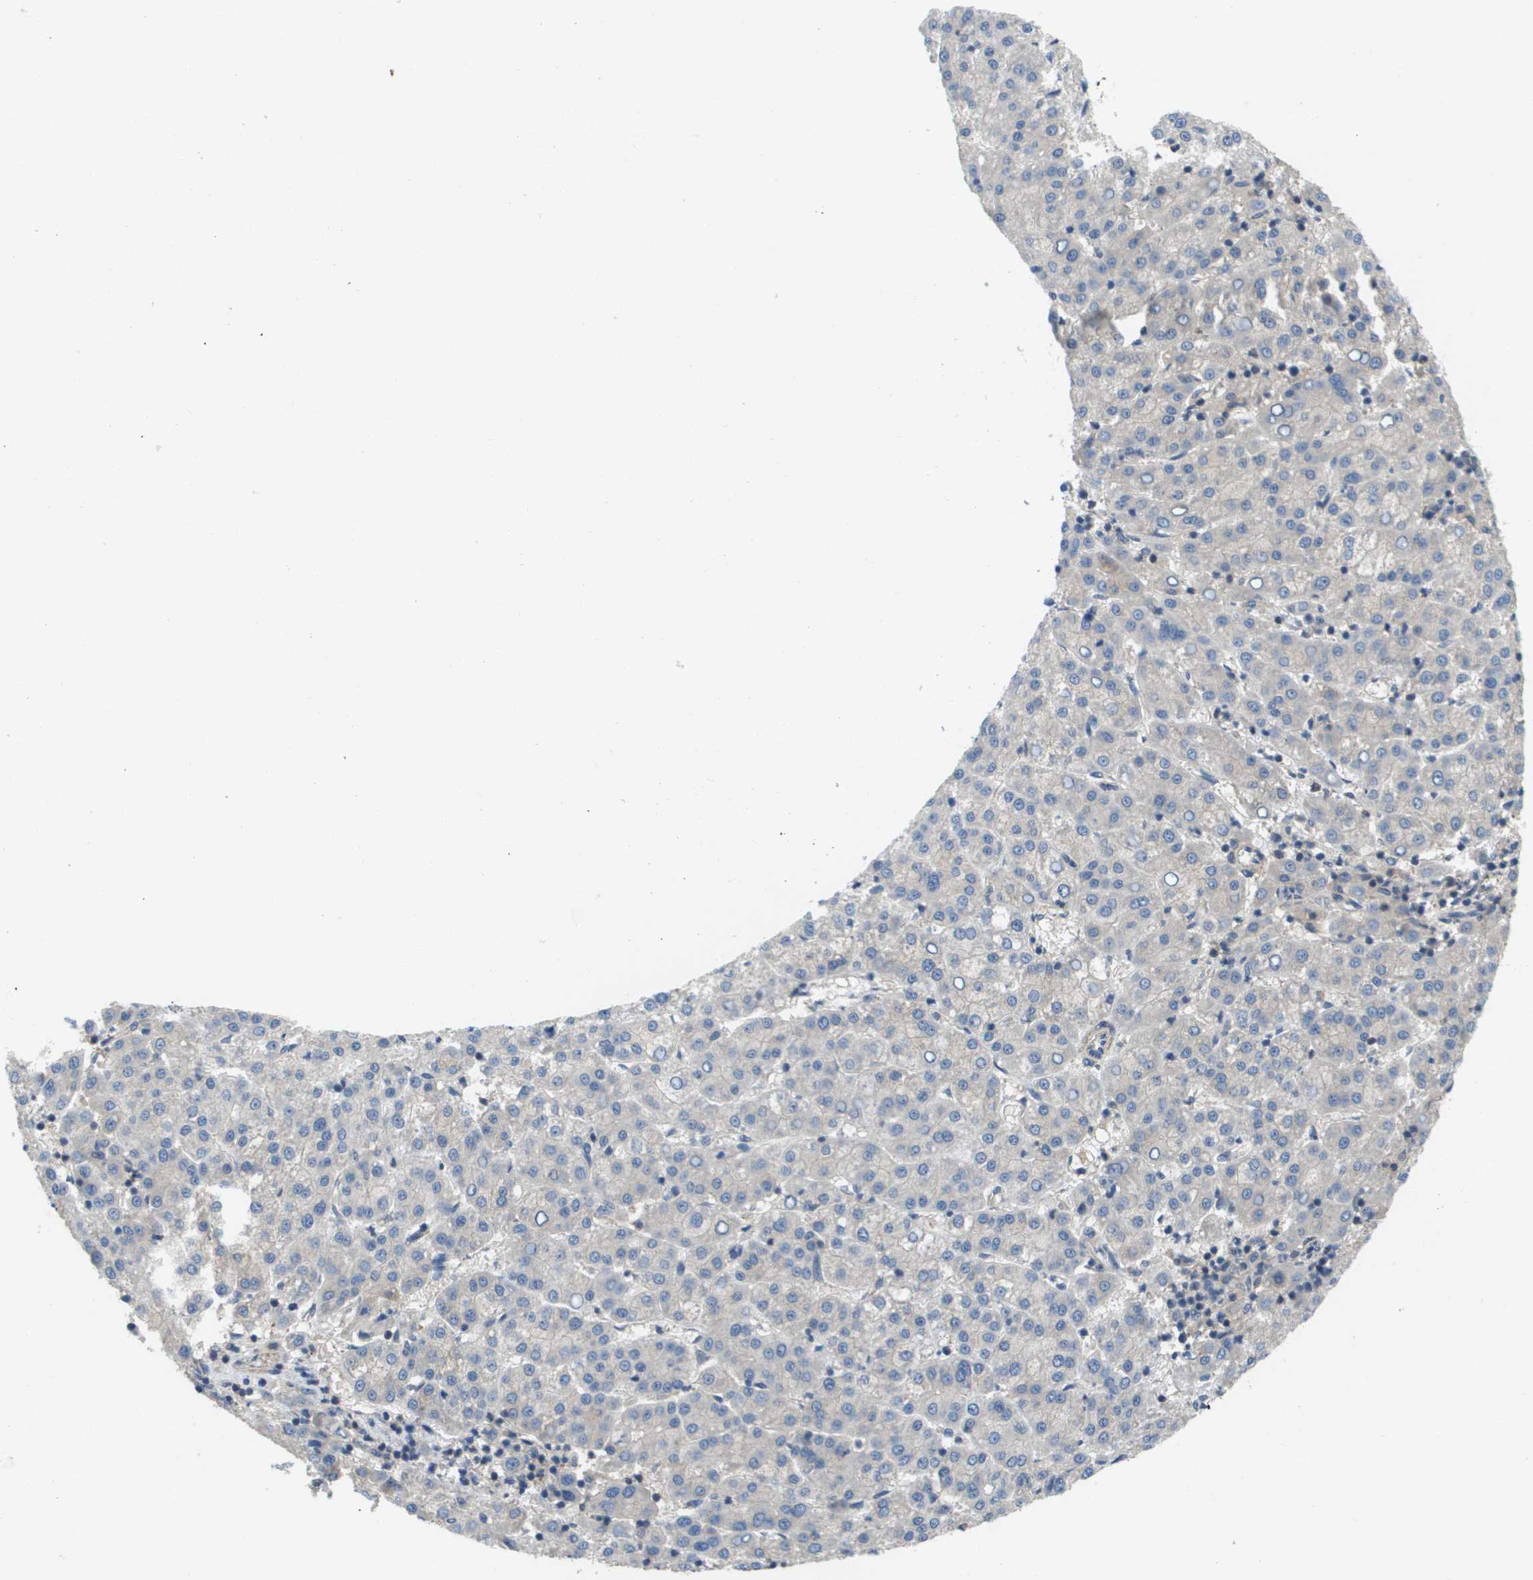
{"staining": {"intensity": "negative", "quantity": "none", "location": "none"}, "tissue": "liver cancer", "cell_type": "Tumor cells", "image_type": "cancer", "snomed": [{"axis": "morphology", "description": "Carcinoma, Hepatocellular, NOS"}, {"axis": "topography", "description": "Liver"}], "caption": "An image of human hepatocellular carcinoma (liver) is negative for staining in tumor cells. (DAB immunohistochemistry (IHC) visualized using brightfield microscopy, high magnification).", "gene": "KRT23", "patient": {"sex": "female", "age": 58}}